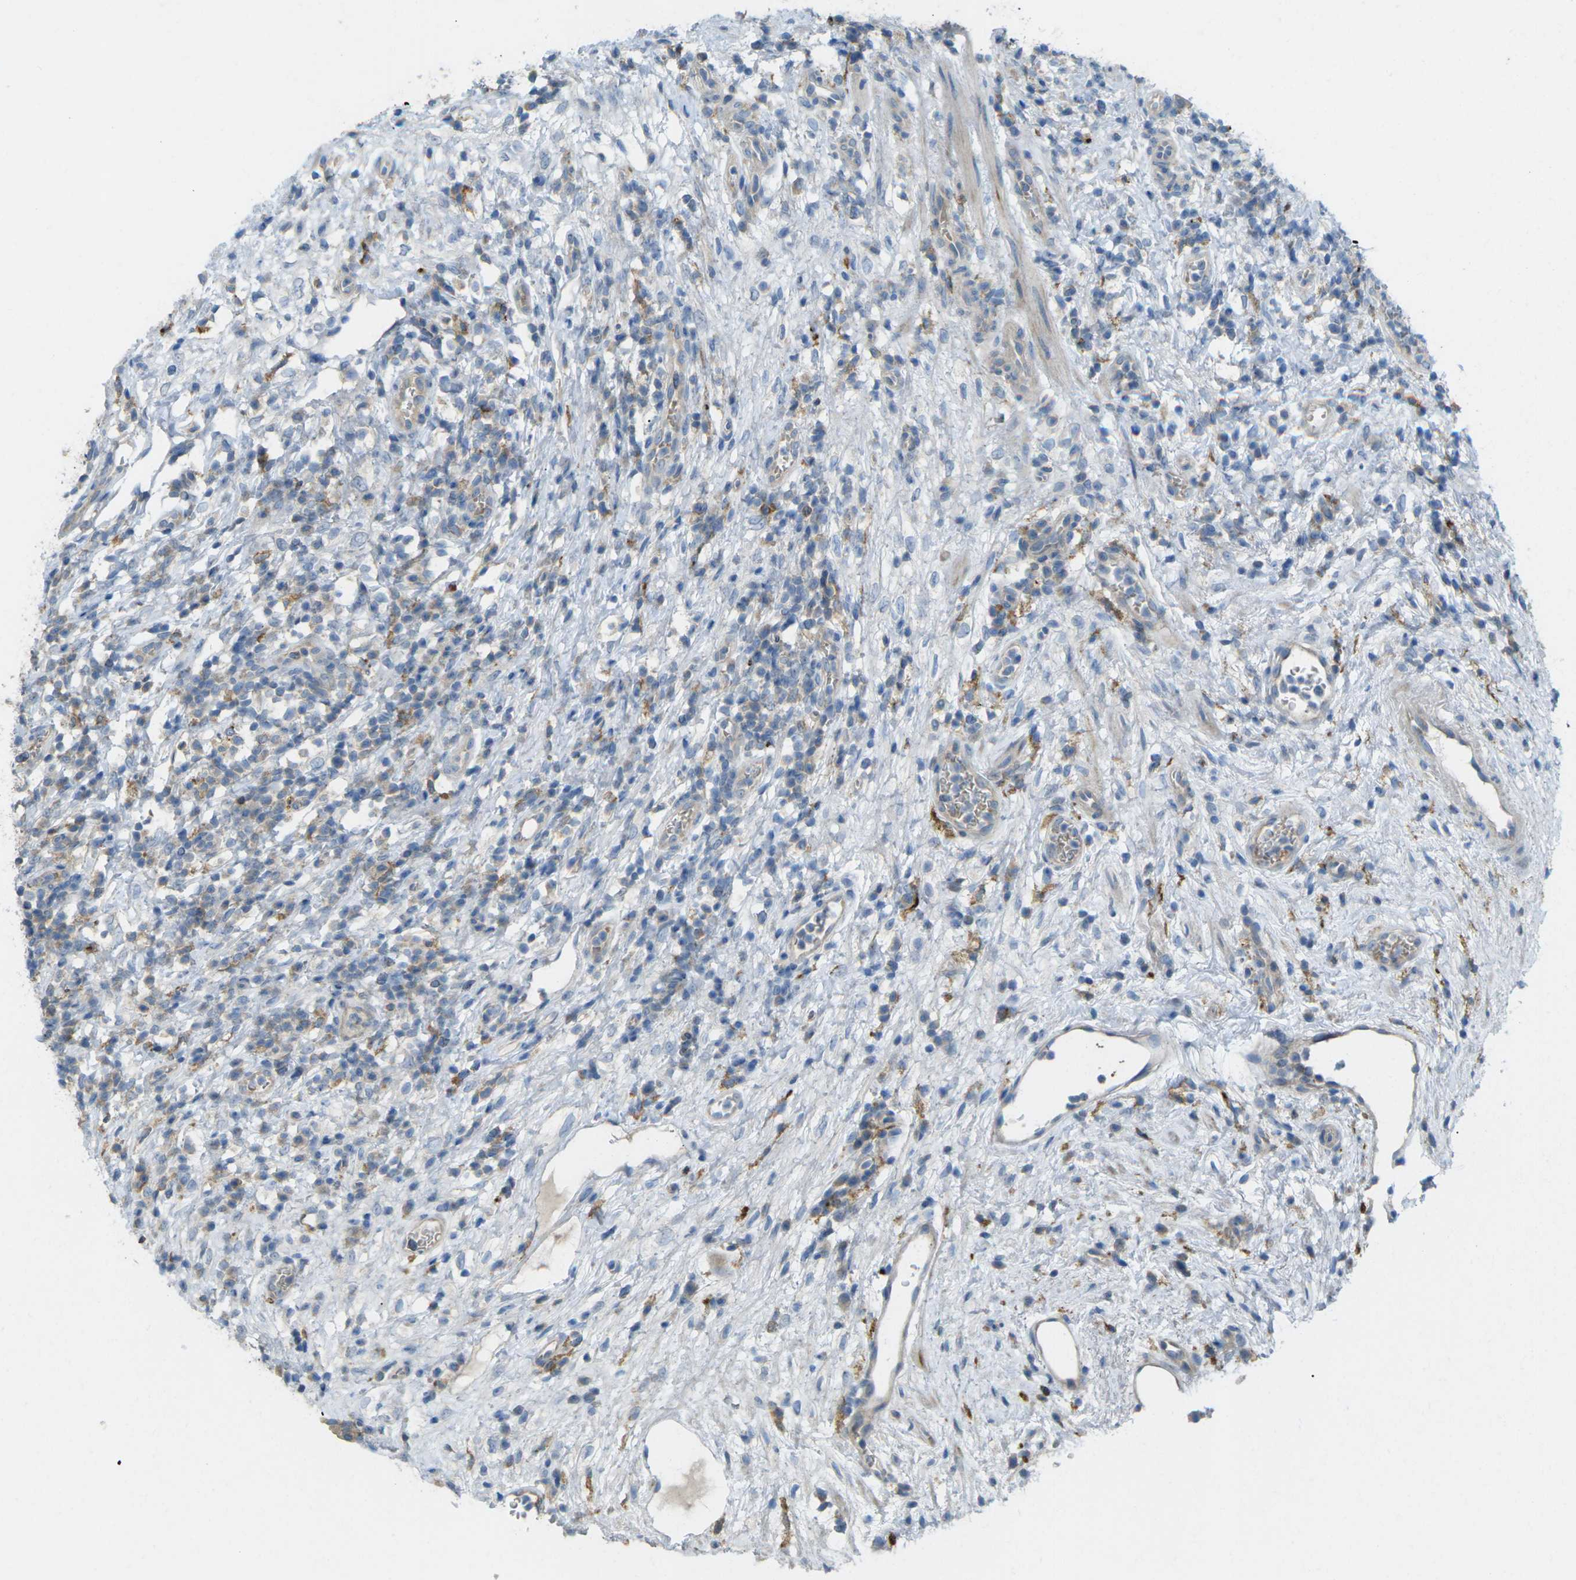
{"staining": {"intensity": "negative", "quantity": "none", "location": "none"}, "tissue": "urothelial cancer", "cell_type": "Tumor cells", "image_type": "cancer", "snomed": [{"axis": "morphology", "description": "Urothelial carcinoma, Low grade"}, {"axis": "topography", "description": "Urinary bladder"}], "caption": "The histopathology image displays no staining of tumor cells in urothelial cancer.", "gene": "MYLK4", "patient": {"sex": "female", "age": 75}}